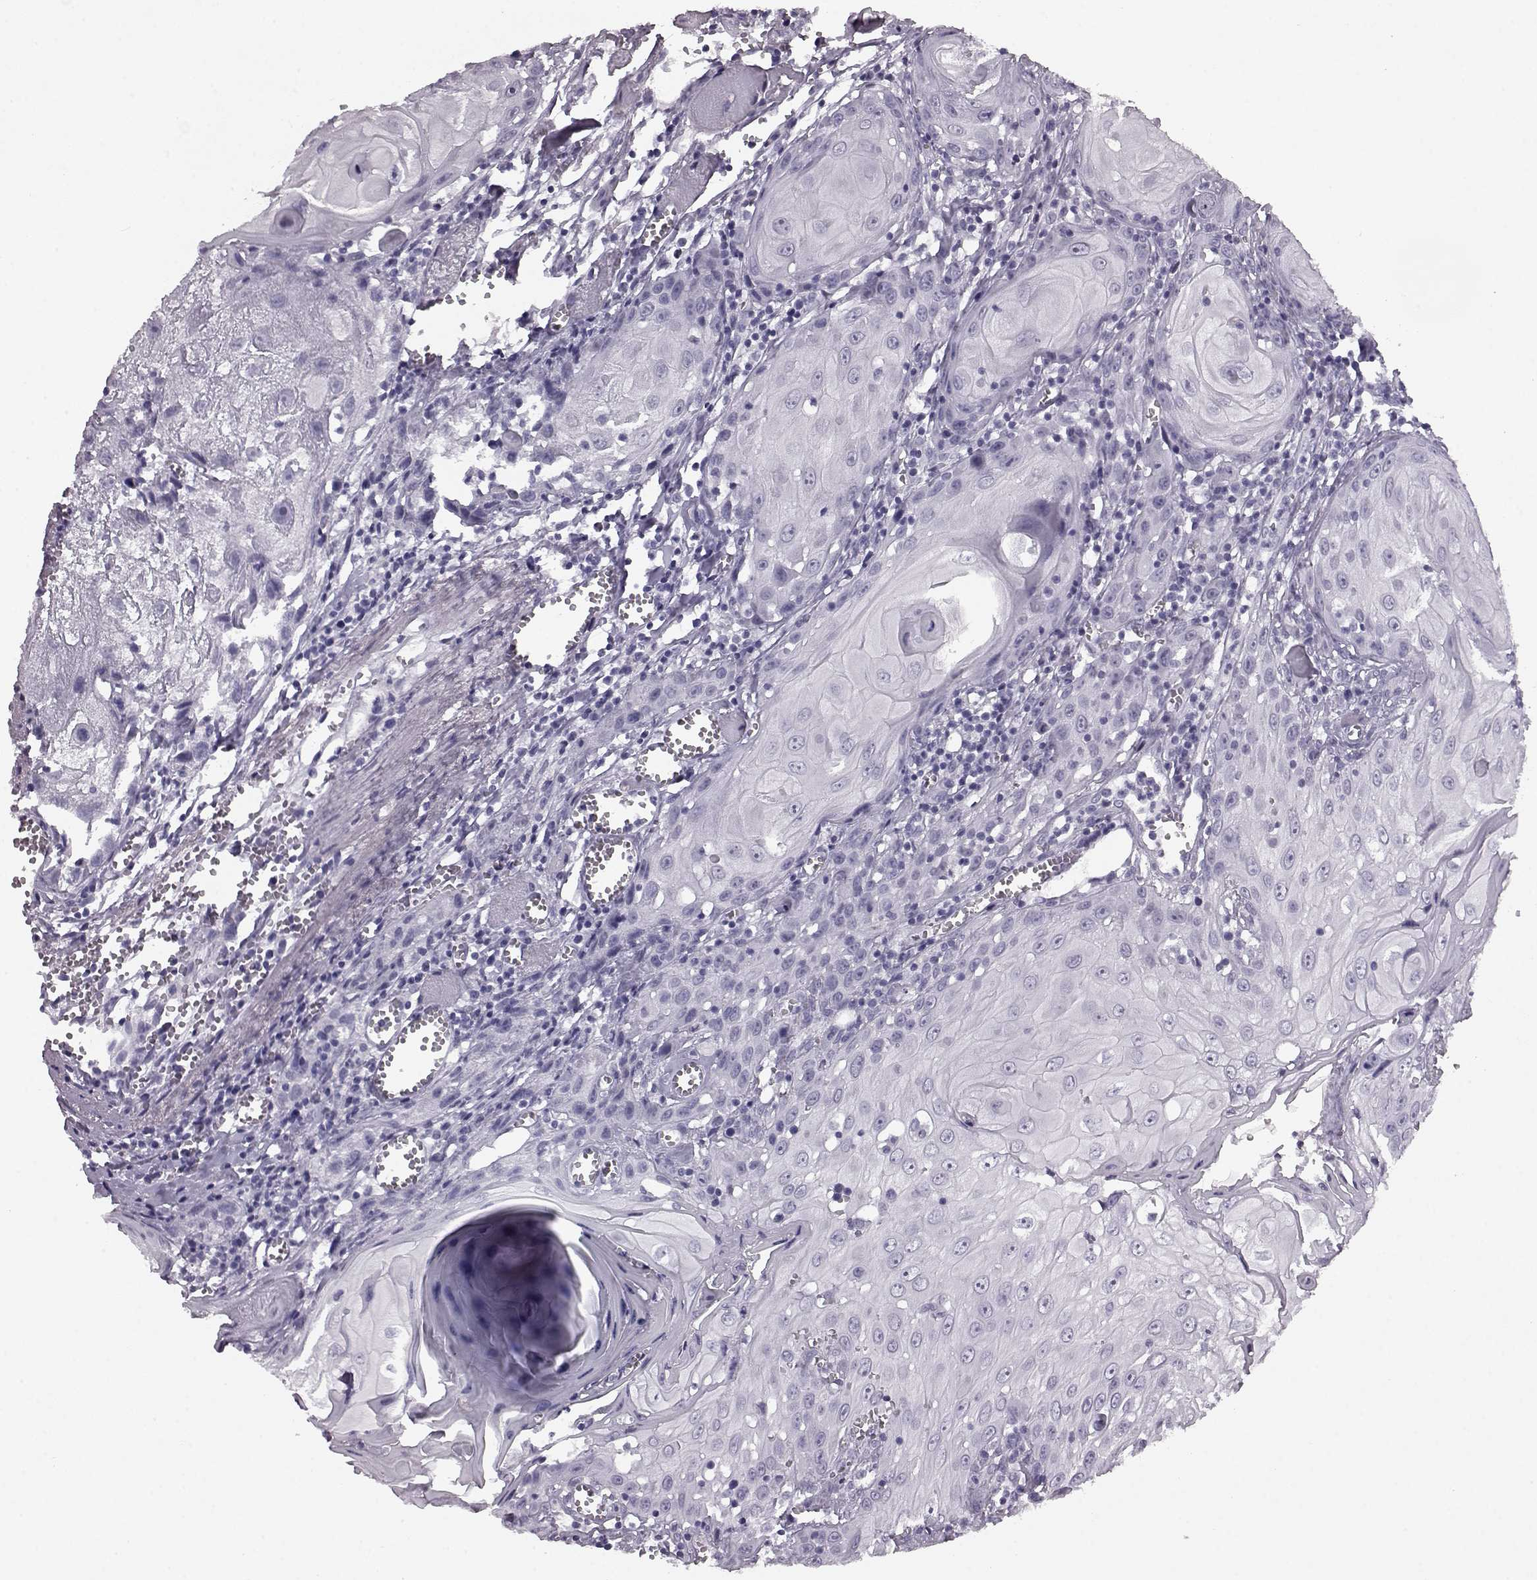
{"staining": {"intensity": "negative", "quantity": "none", "location": "none"}, "tissue": "head and neck cancer", "cell_type": "Tumor cells", "image_type": "cancer", "snomed": [{"axis": "morphology", "description": "Squamous cell carcinoma, NOS"}, {"axis": "topography", "description": "Head-Neck"}], "caption": "An image of squamous cell carcinoma (head and neck) stained for a protein demonstrates no brown staining in tumor cells.", "gene": "AIPL1", "patient": {"sex": "female", "age": 80}}